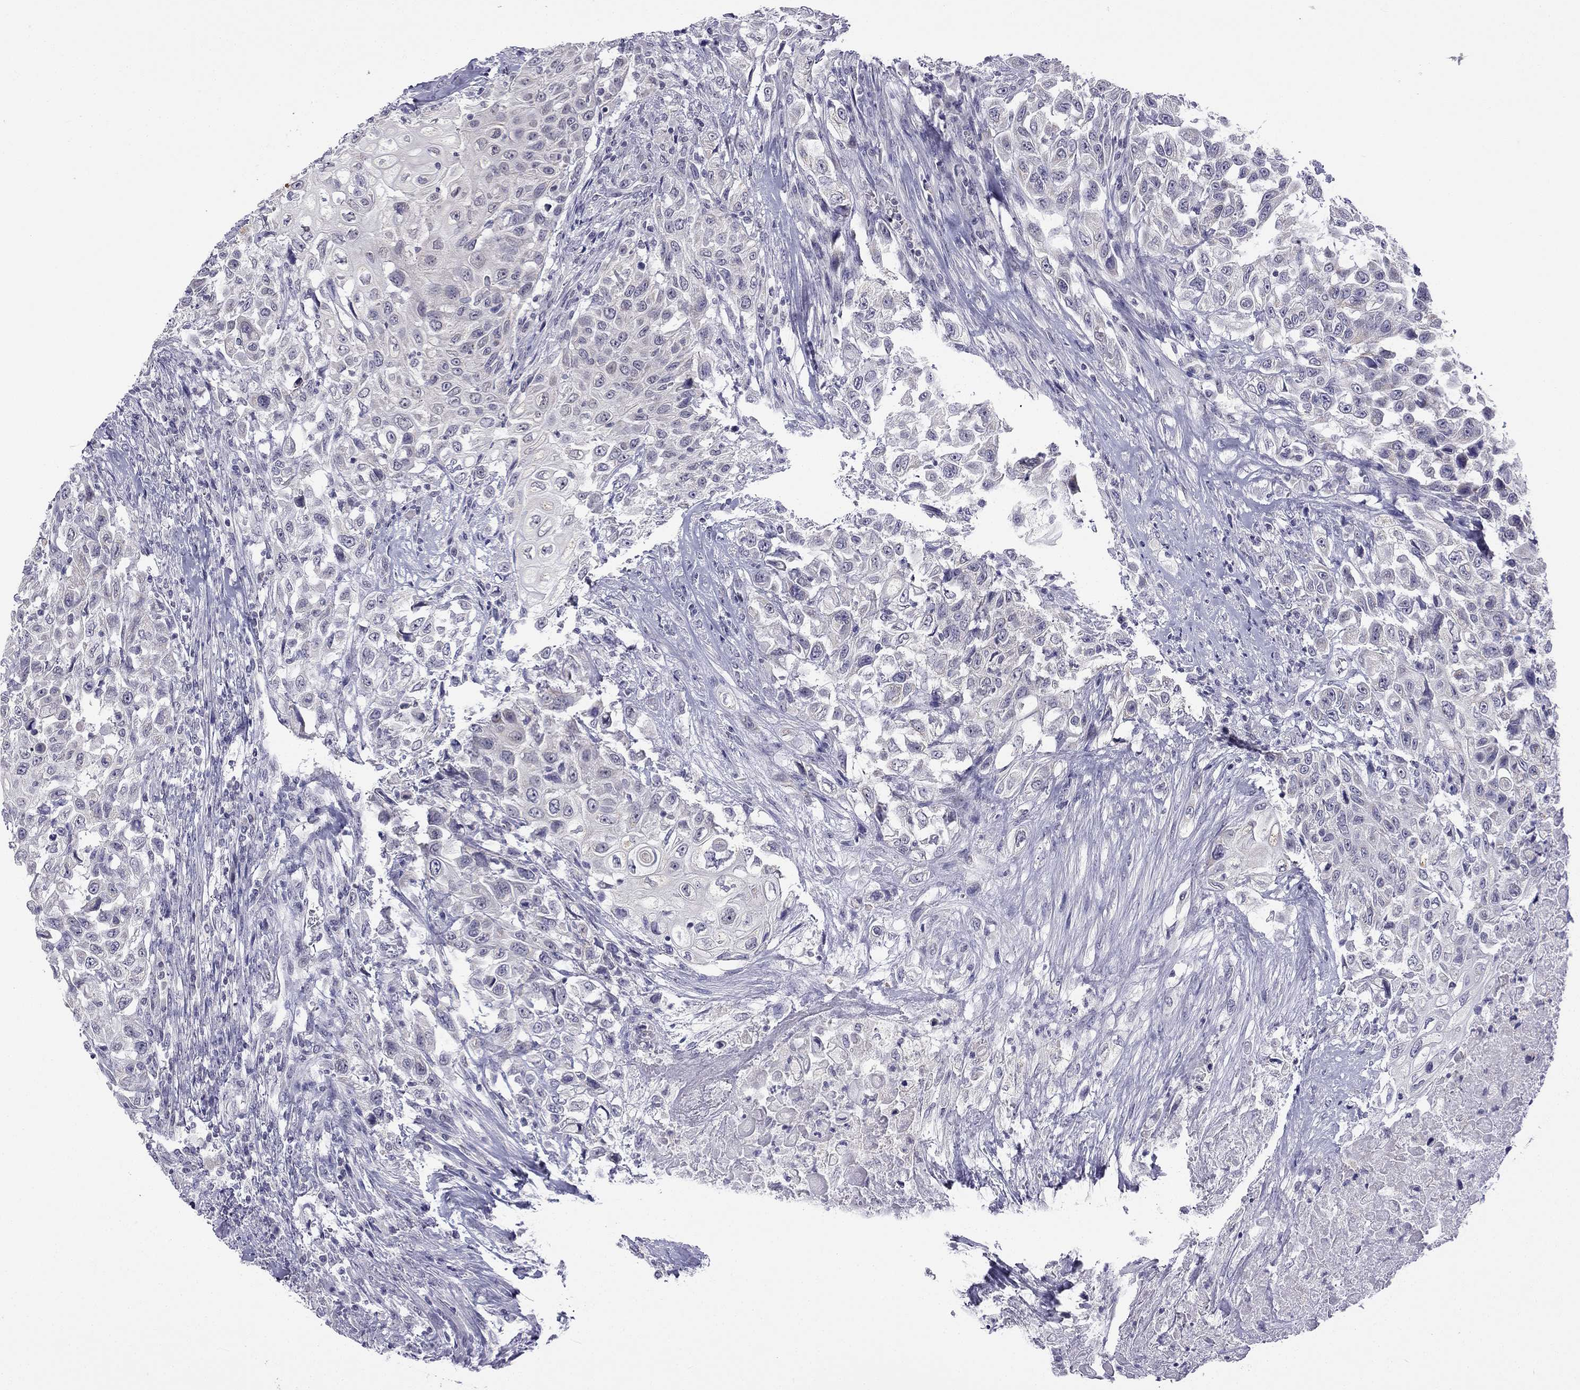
{"staining": {"intensity": "negative", "quantity": "none", "location": "none"}, "tissue": "urothelial cancer", "cell_type": "Tumor cells", "image_type": "cancer", "snomed": [{"axis": "morphology", "description": "Urothelial carcinoma, High grade"}, {"axis": "topography", "description": "Urinary bladder"}], "caption": "Immunohistochemistry (IHC) of high-grade urothelial carcinoma displays no expression in tumor cells.", "gene": "C5orf49", "patient": {"sex": "female", "age": 56}}